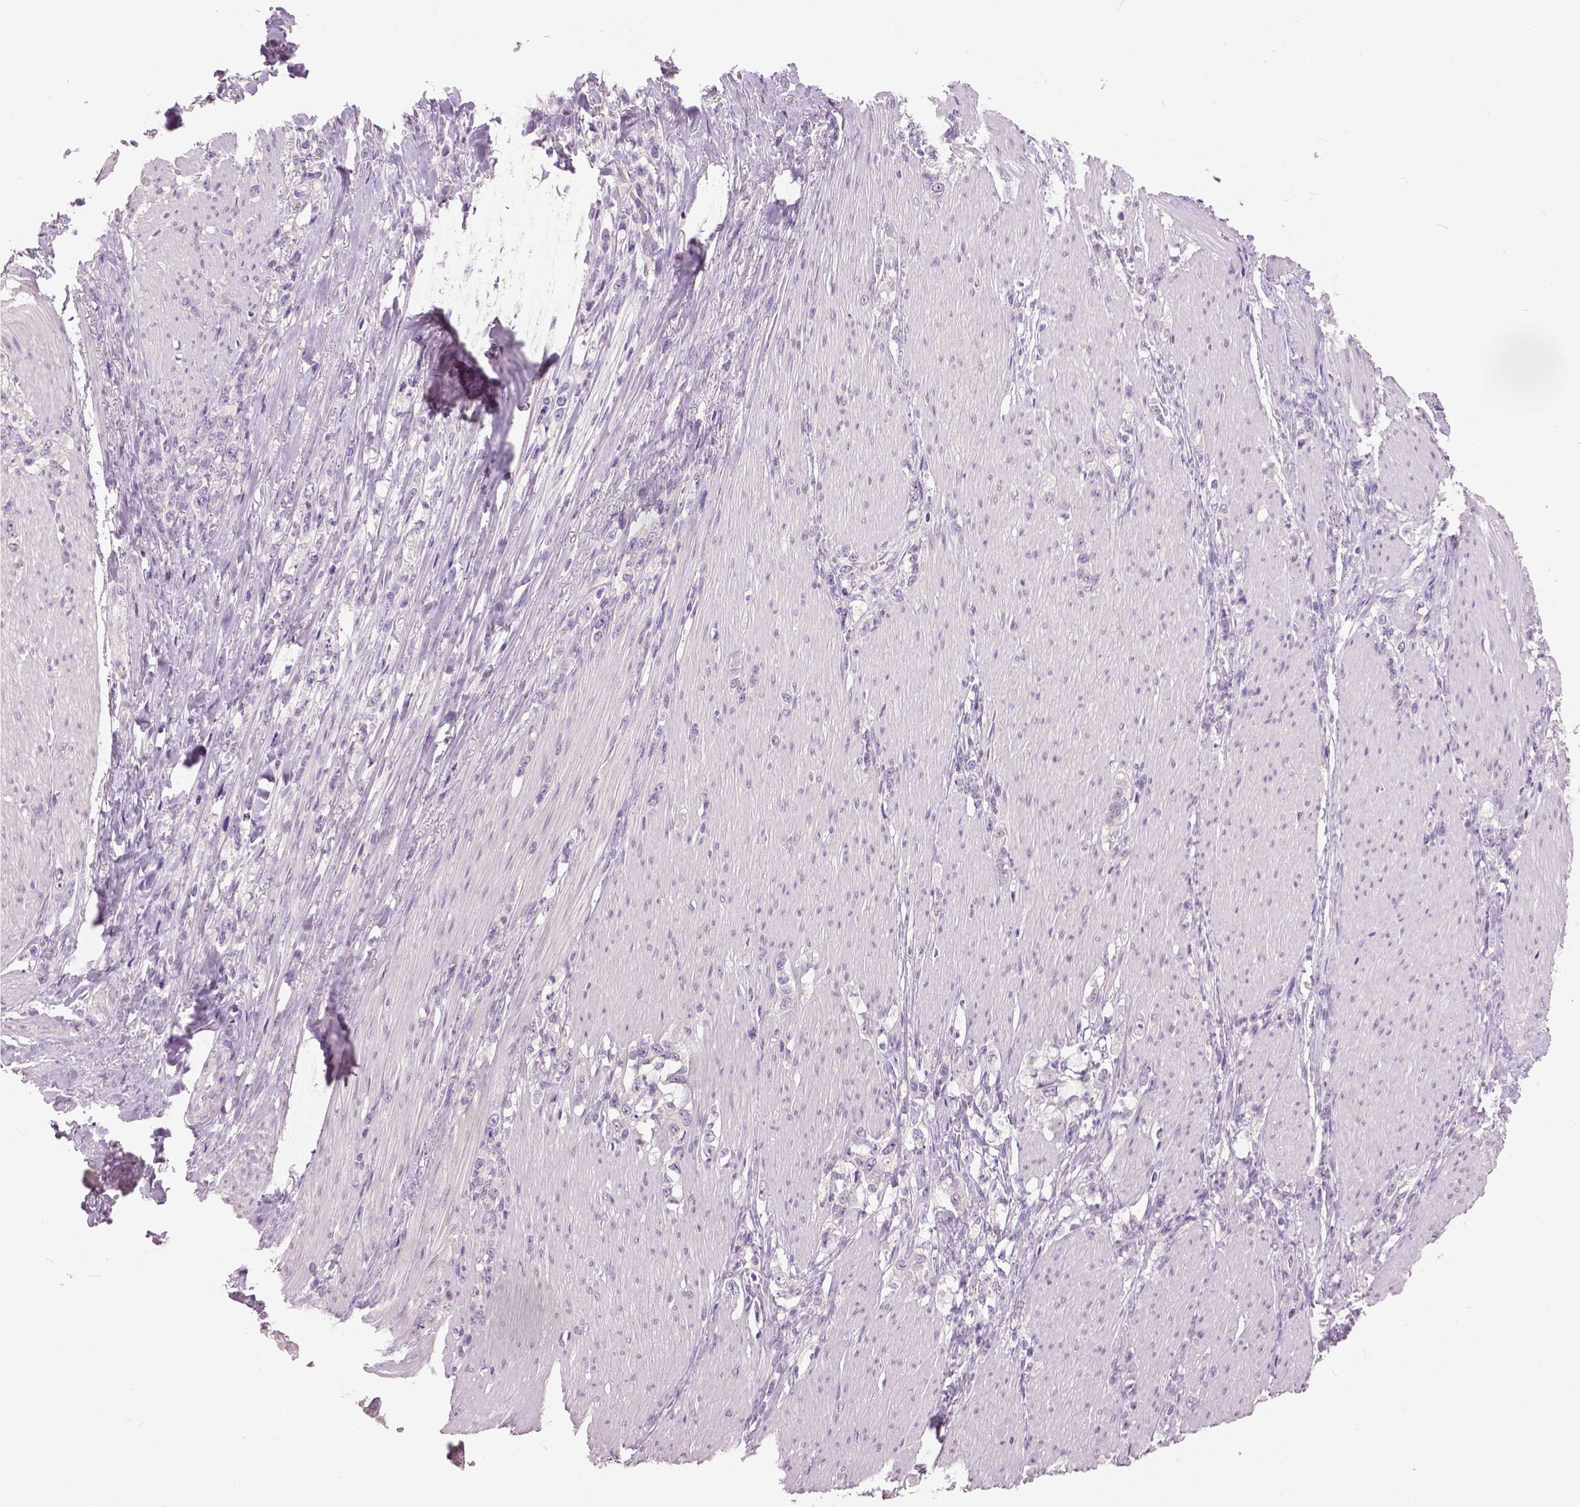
{"staining": {"intensity": "negative", "quantity": "none", "location": "none"}, "tissue": "stomach cancer", "cell_type": "Tumor cells", "image_type": "cancer", "snomed": [{"axis": "morphology", "description": "Adenocarcinoma, NOS"}, {"axis": "topography", "description": "Stomach, lower"}], "caption": "High power microscopy micrograph of an immunohistochemistry image of stomach cancer, revealing no significant expression in tumor cells.", "gene": "GRIN2A", "patient": {"sex": "male", "age": 88}}